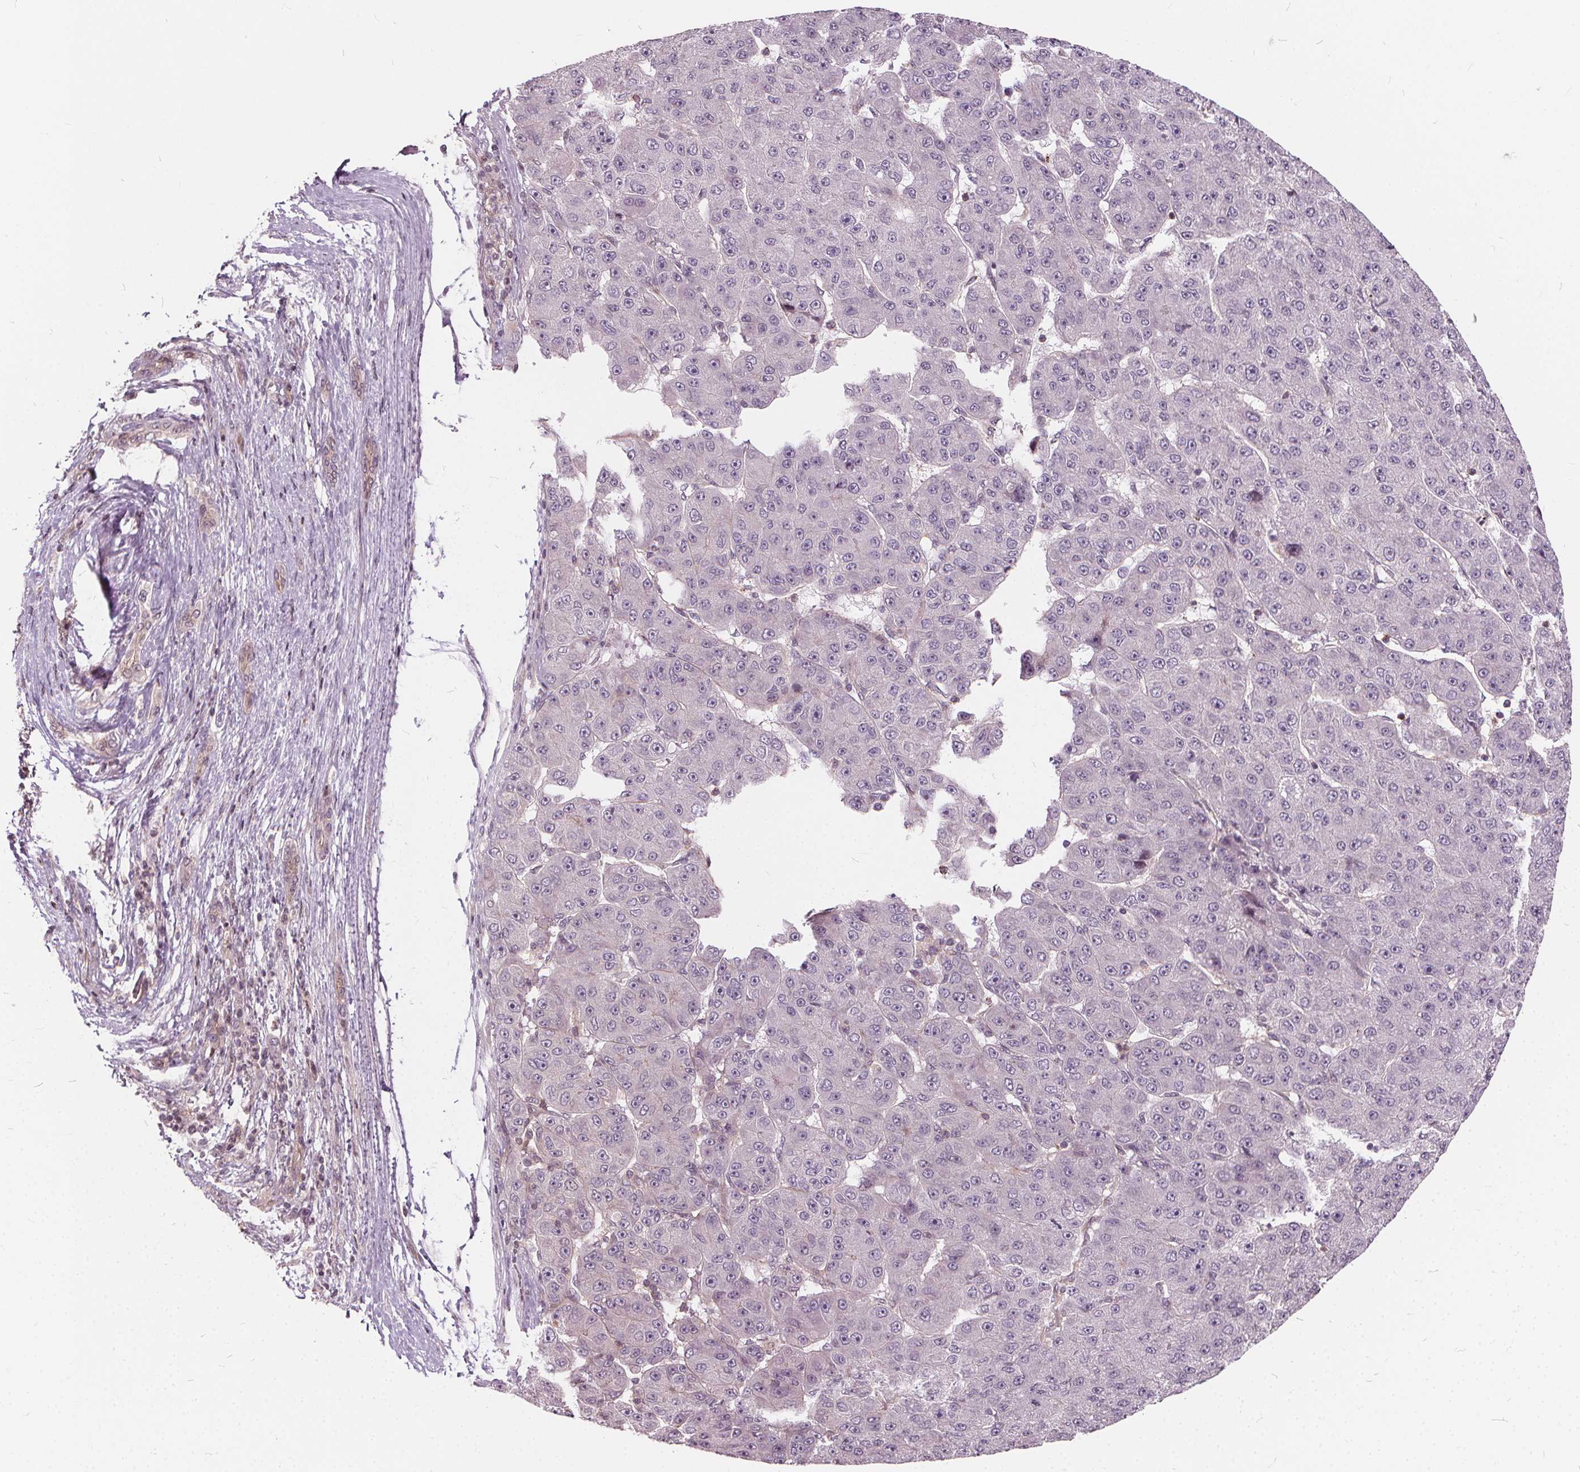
{"staining": {"intensity": "negative", "quantity": "none", "location": "none"}, "tissue": "liver cancer", "cell_type": "Tumor cells", "image_type": "cancer", "snomed": [{"axis": "morphology", "description": "Carcinoma, Hepatocellular, NOS"}, {"axis": "topography", "description": "Liver"}], "caption": "High power microscopy photomicrograph of an immunohistochemistry (IHC) histopathology image of liver cancer (hepatocellular carcinoma), revealing no significant positivity in tumor cells.", "gene": "INPP5E", "patient": {"sex": "male", "age": 67}}